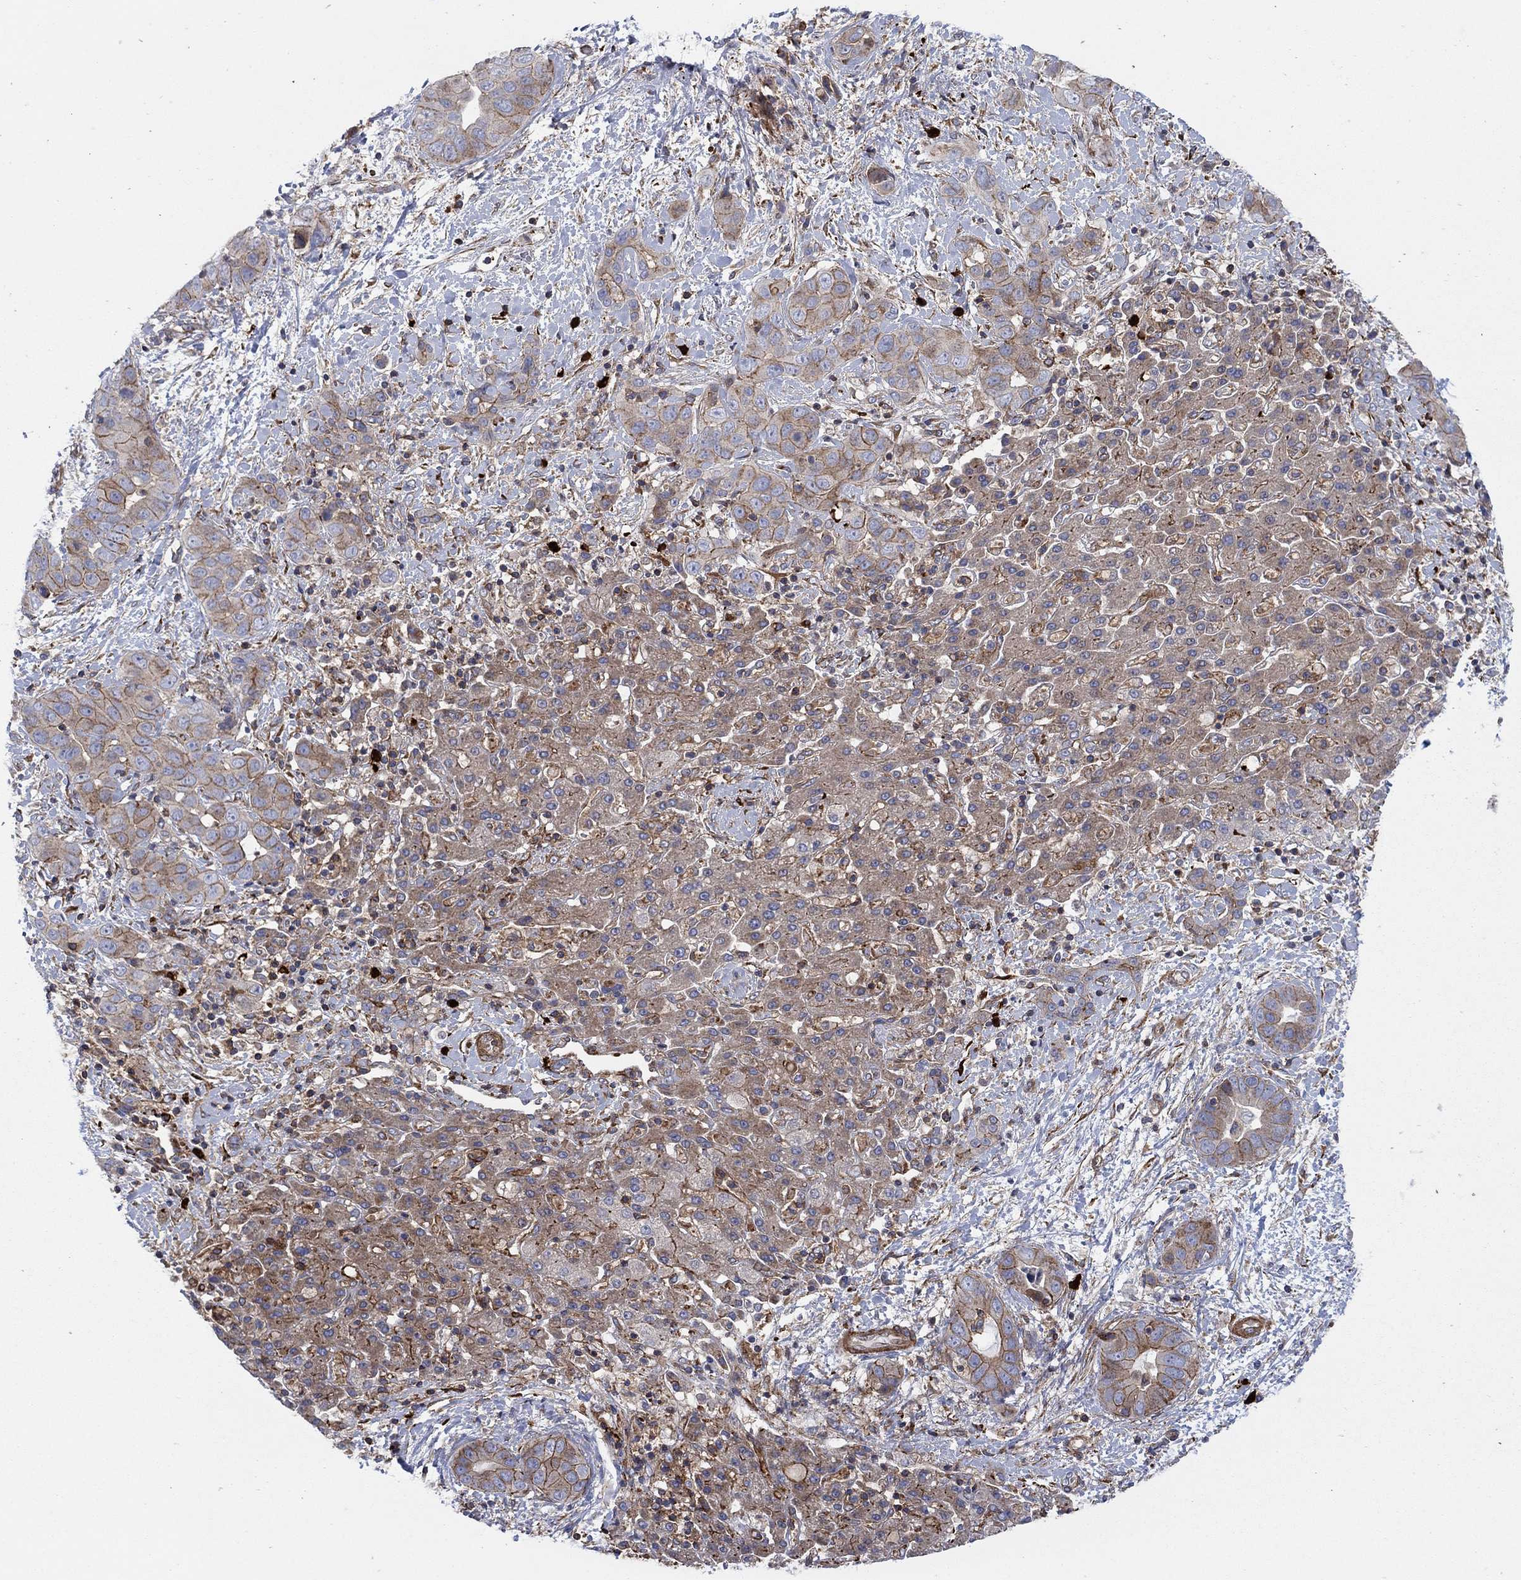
{"staining": {"intensity": "moderate", "quantity": "25%-75%", "location": "cytoplasmic/membranous"}, "tissue": "liver cancer", "cell_type": "Tumor cells", "image_type": "cancer", "snomed": [{"axis": "morphology", "description": "Cholangiocarcinoma"}, {"axis": "topography", "description": "Liver"}], "caption": "Cholangiocarcinoma (liver) stained for a protein shows moderate cytoplasmic/membranous positivity in tumor cells.", "gene": "PAG1", "patient": {"sex": "female", "age": 52}}